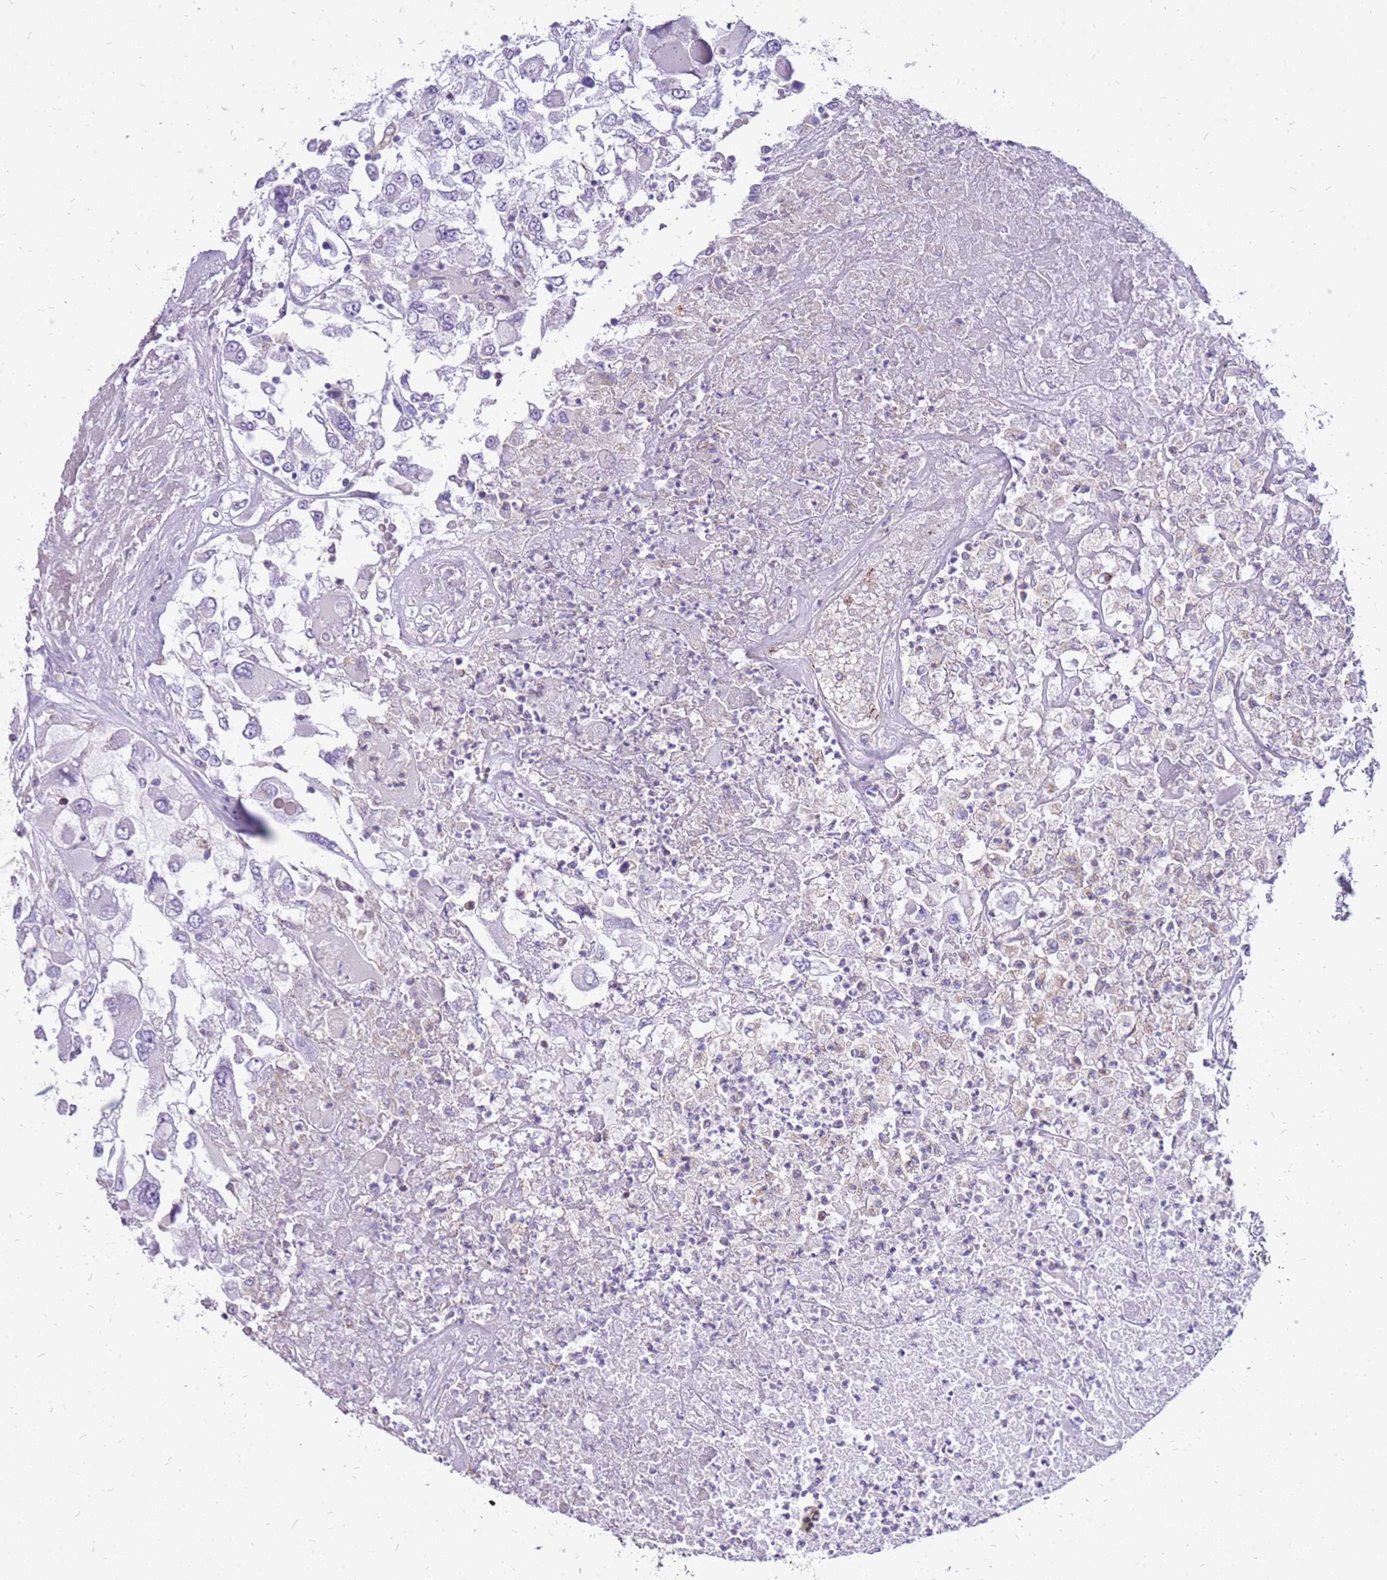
{"staining": {"intensity": "negative", "quantity": "none", "location": "none"}, "tissue": "renal cancer", "cell_type": "Tumor cells", "image_type": "cancer", "snomed": [{"axis": "morphology", "description": "Adenocarcinoma, NOS"}, {"axis": "topography", "description": "Kidney"}], "caption": "DAB (3,3'-diaminobenzidine) immunohistochemical staining of adenocarcinoma (renal) exhibits no significant expression in tumor cells.", "gene": "PCNX1", "patient": {"sex": "female", "age": 52}}